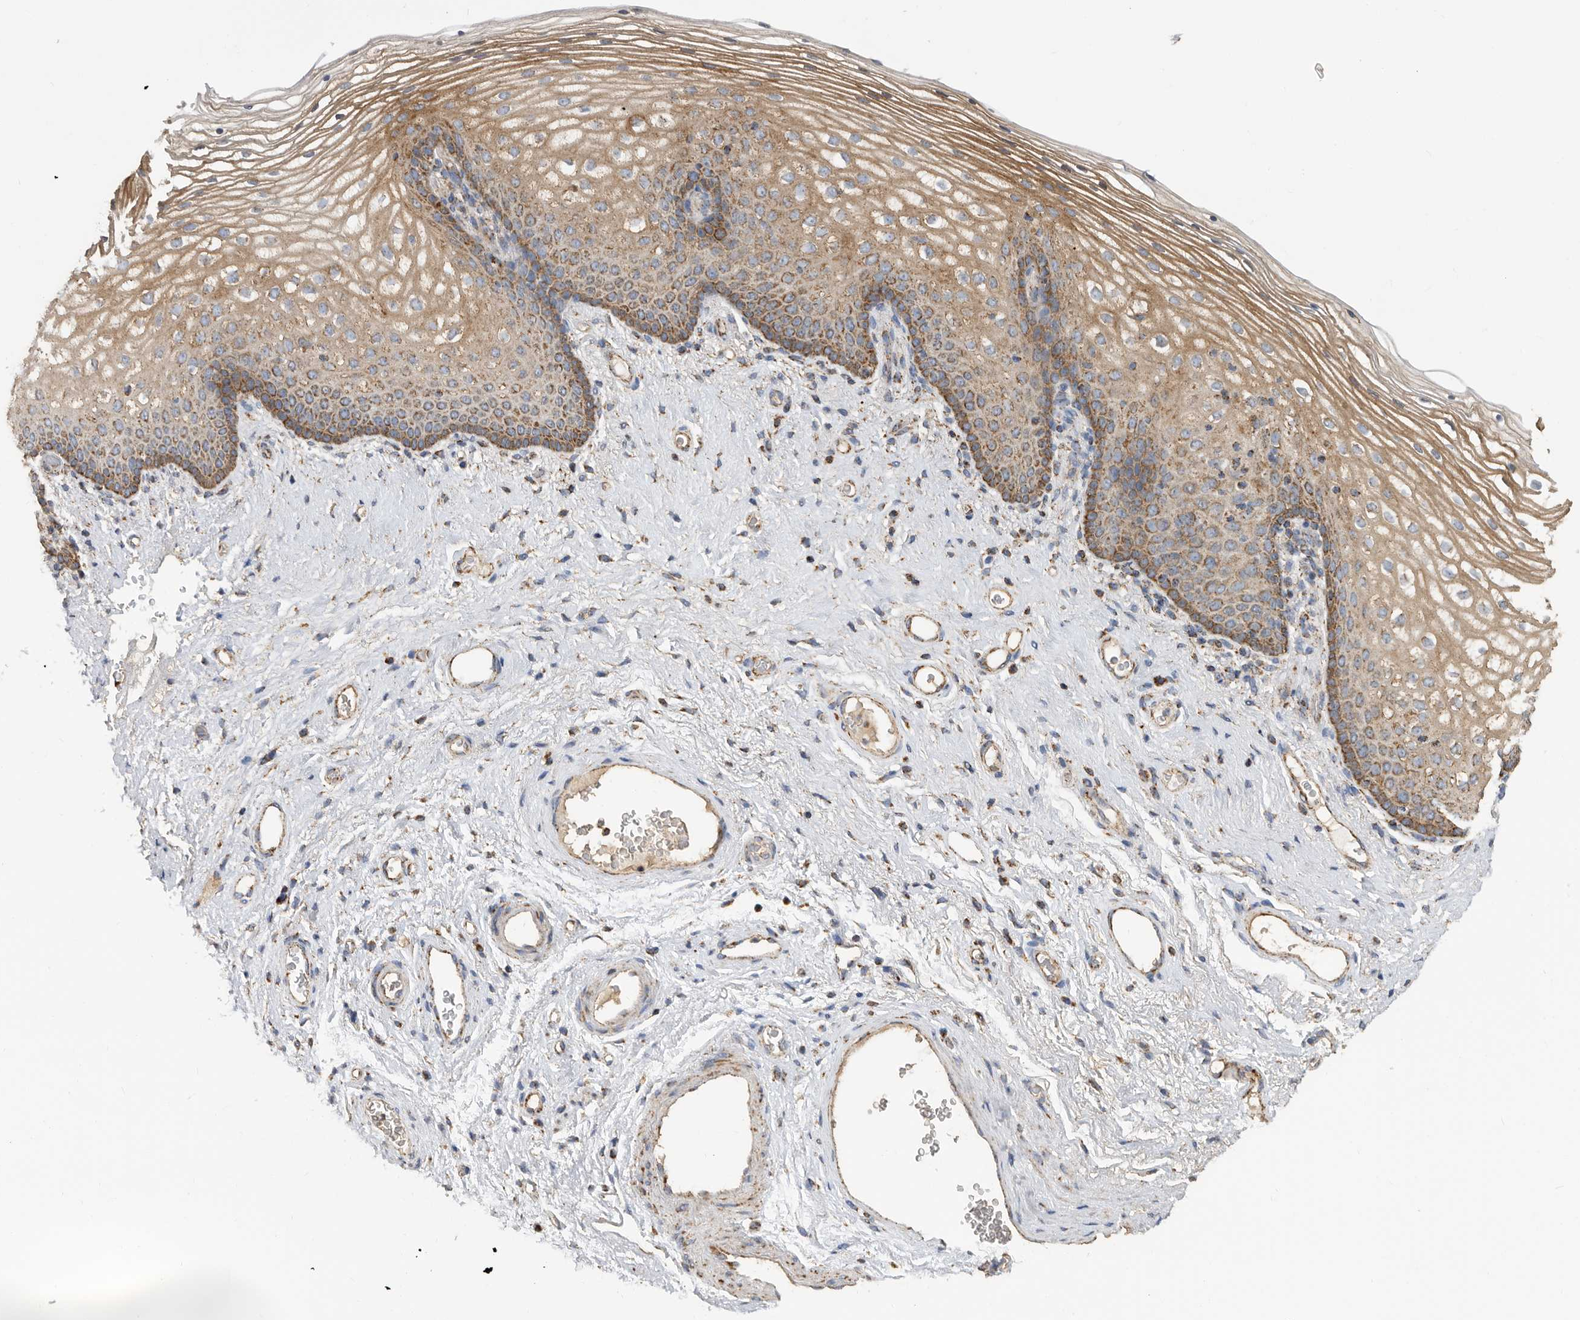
{"staining": {"intensity": "moderate", "quantity": ">75%", "location": "cytoplasmic/membranous"}, "tissue": "vagina", "cell_type": "Squamous epithelial cells", "image_type": "normal", "snomed": [{"axis": "morphology", "description": "Normal tissue, NOS"}, {"axis": "topography", "description": "Vagina"}], "caption": "Squamous epithelial cells reveal medium levels of moderate cytoplasmic/membranous staining in about >75% of cells in benign human vagina.", "gene": "WFDC1", "patient": {"sex": "female", "age": 60}}